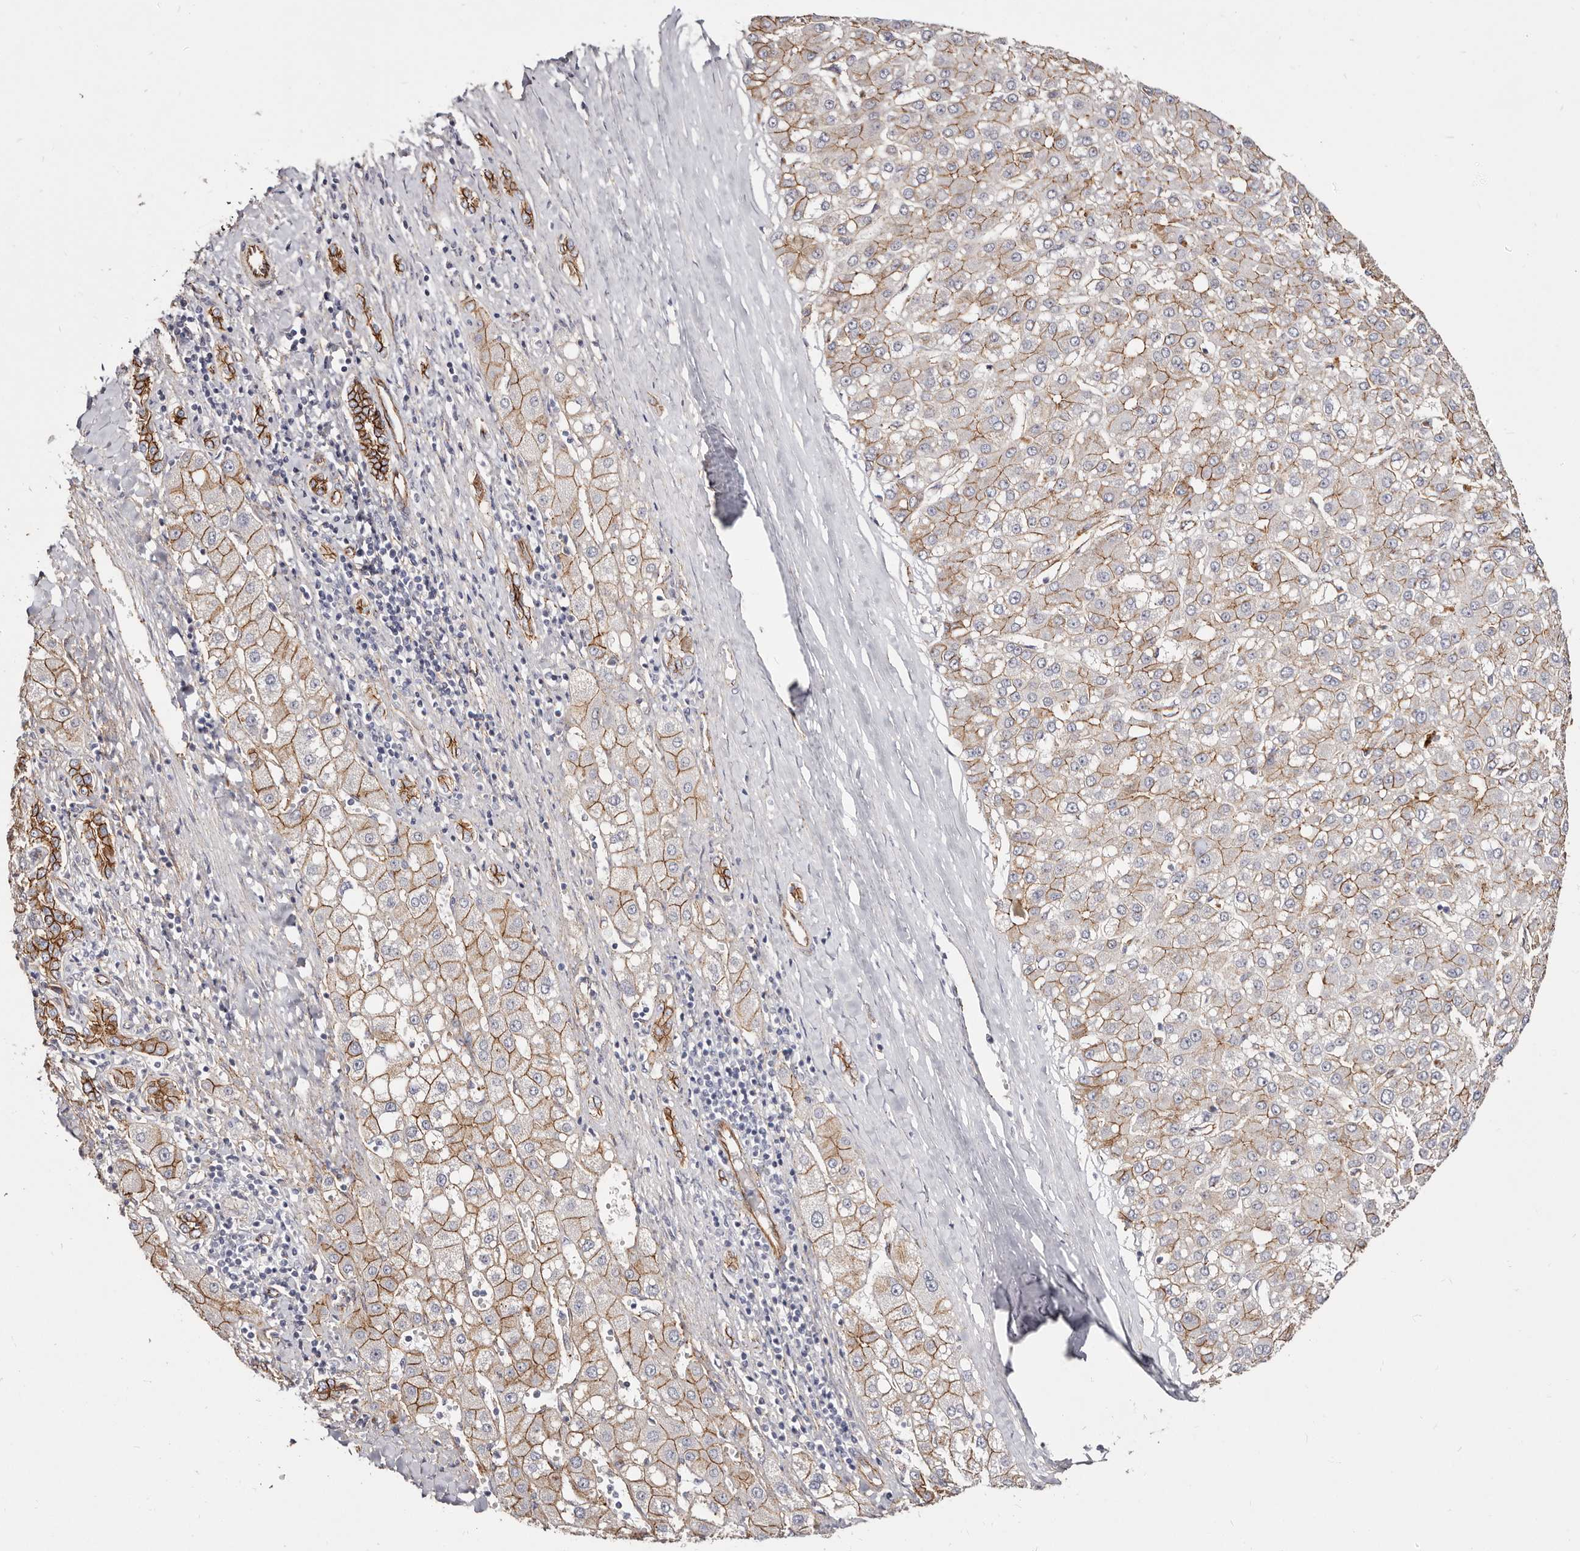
{"staining": {"intensity": "moderate", "quantity": ">75%", "location": "cytoplasmic/membranous"}, "tissue": "liver cancer", "cell_type": "Tumor cells", "image_type": "cancer", "snomed": [{"axis": "morphology", "description": "Carcinoma, Hepatocellular, NOS"}, {"axis": "topography", "description": "Liver"}], "caption": "Immunohistochemical staining of hepatocellular carcinoma (liver) displays medium levels of moderate cytoplasmic/membranous protein positivity in approximately >75% of tumor cells.", "gene": "CTNNB1", "patient": {"sex": "male", "age": 67}}